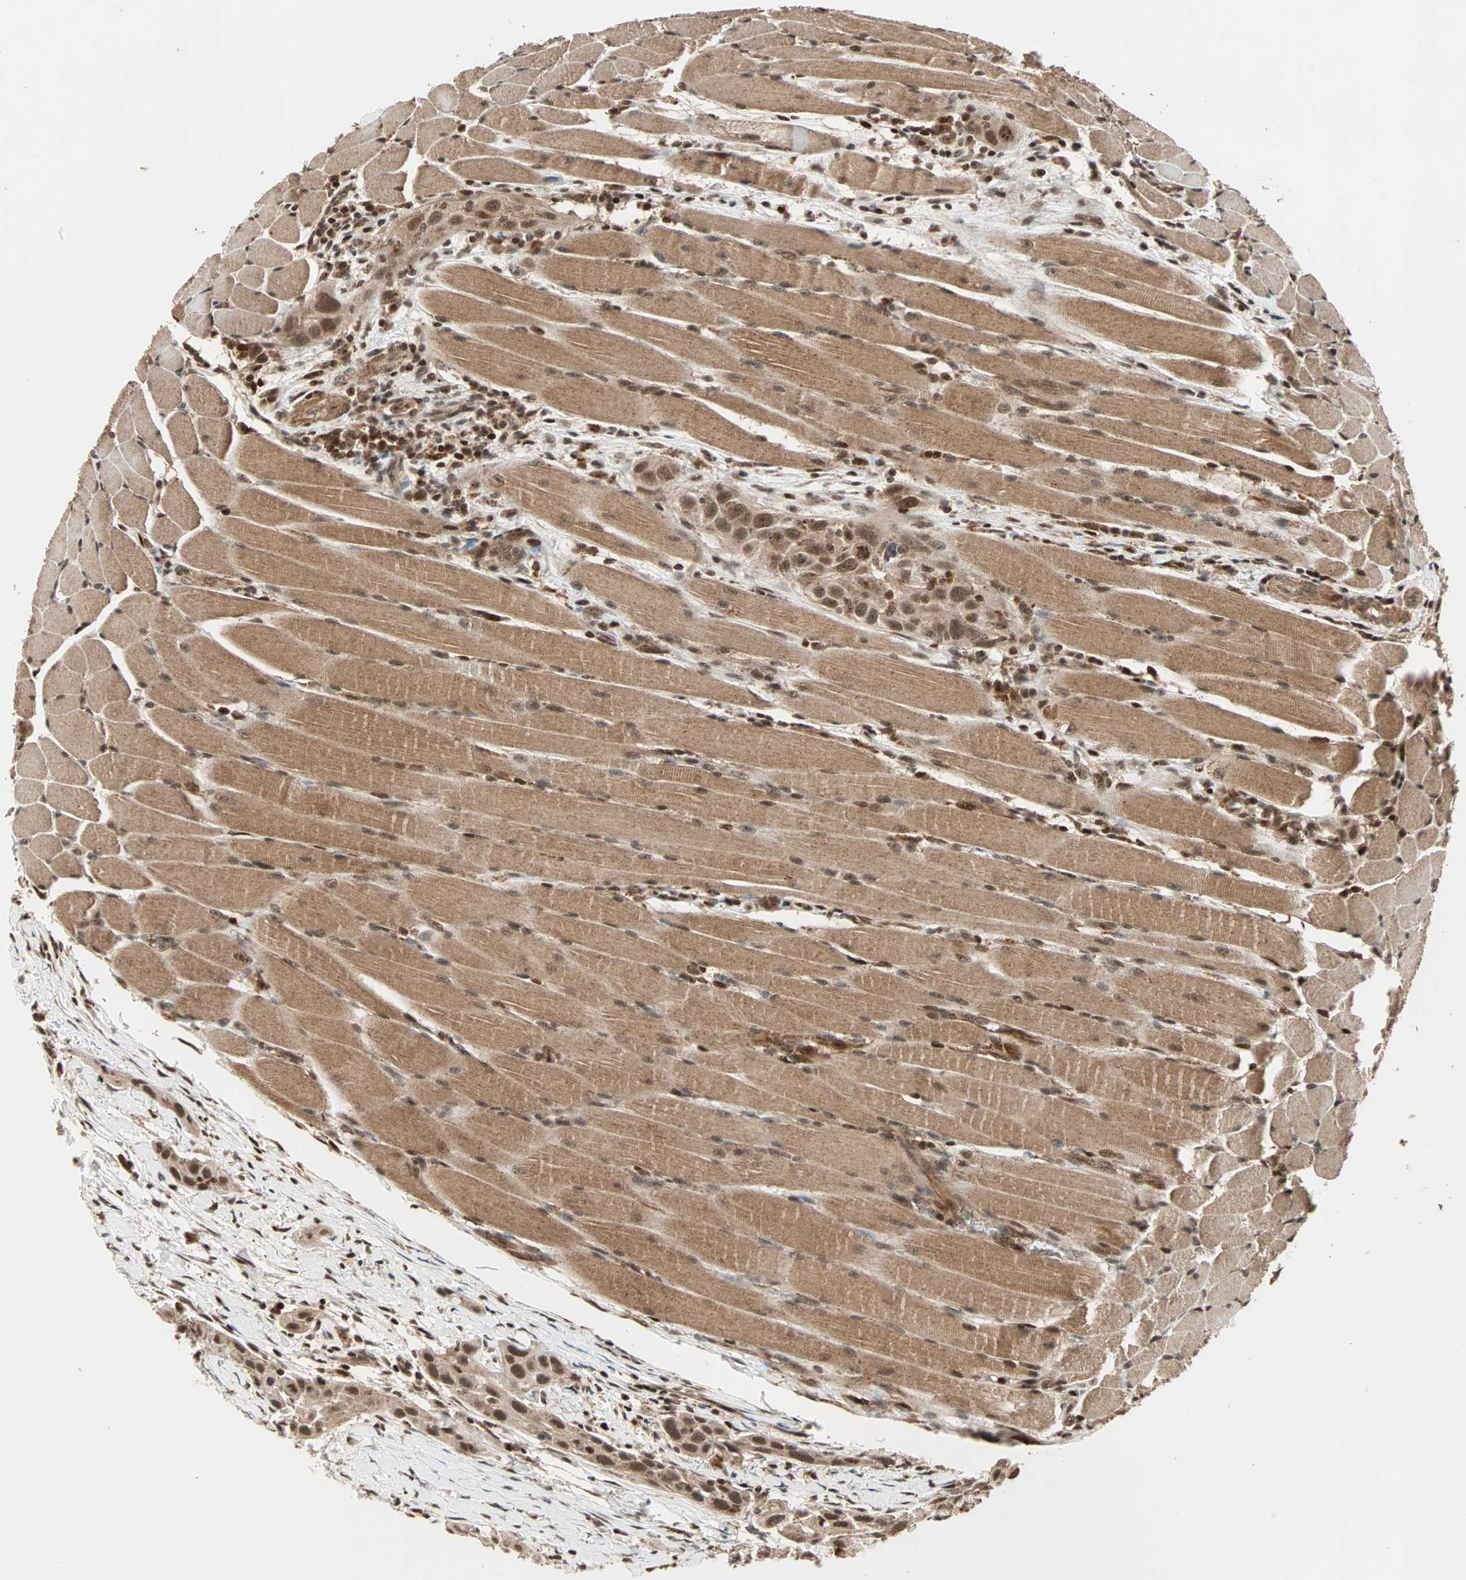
{"staining": {"intensity": "moderate", "quantity": ">75%", "location": "cytoplasmic/membranous,nuclear"}, "tissue": "head and neck cancer", "cell_type": "Tumor cells", "image_type": "cancer", "snomed": [{"axis": "morphology", "description": "Squamous cell carcinoma, NOS"}, {"axis": "topography", "description": "Oral tissue"}, {"axis": "topography", "description": "Head-Neck"}], "caption": "Squamous cell carcinoma (head and neck) tissue demonstrates moderate cytoplasmic/membranous and nuclear positivity in approximately >75% of tumor cells", "gene": "ZBED9", "patient": {"sex": "female", "age": 50}}